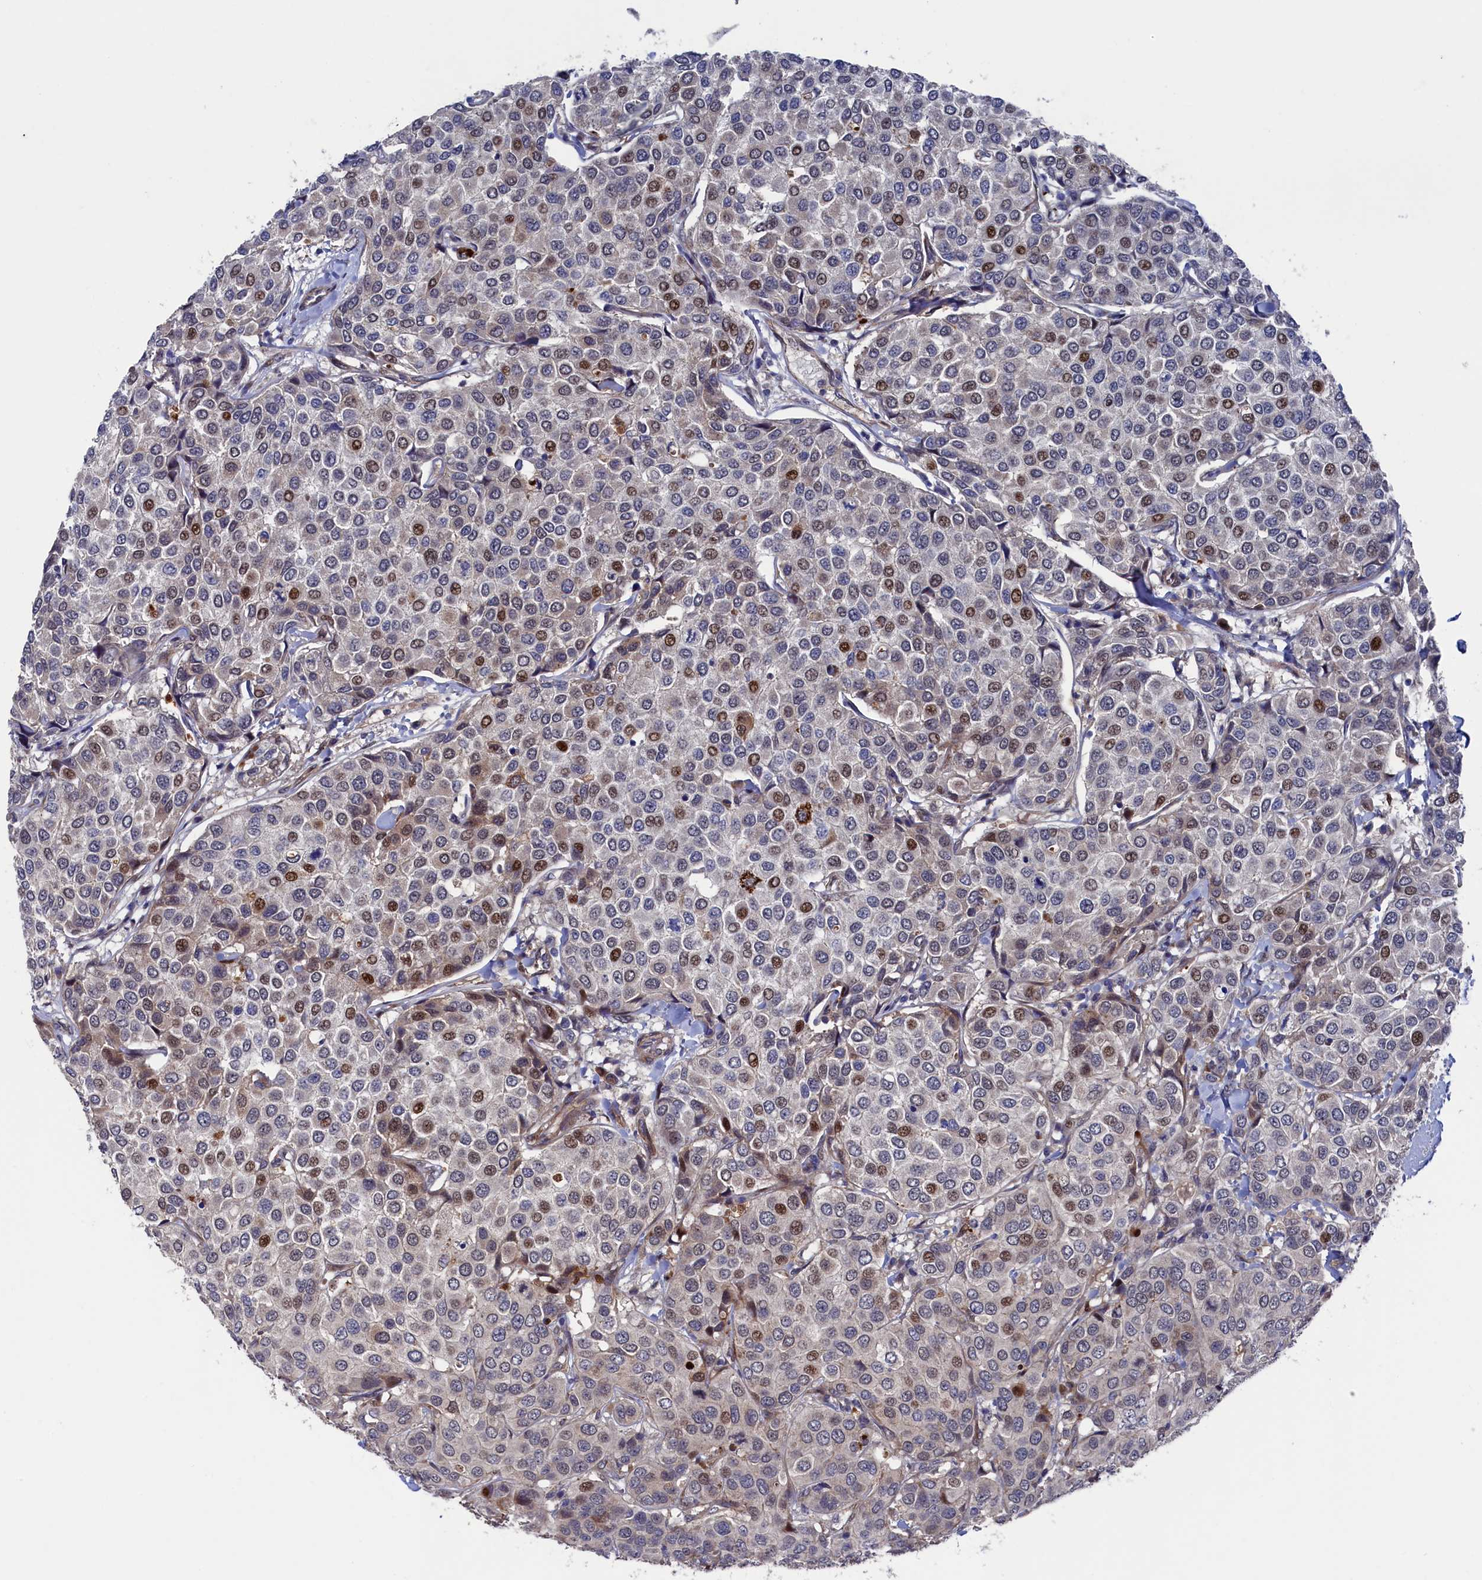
{"staining": {"intensity": "moderate", "quantity": "<25%", "location": "nuclear"}, "tissue": "breast cancer", "cell_type": "Tumor cells", "image_type": "cancer", "snomed": [{"axis": "morphology", "description": "Duct carcinoma"}, {"axis": "topography", "description": "Breast"}], "caption": "IHC of human breast cancer (invasive ductal carcinoma) shows low levels of moderate nuclear staining in about <25% of tumor cells.", "gene": "ZNF891", "patient": {"sex": "female", "age": 55}}